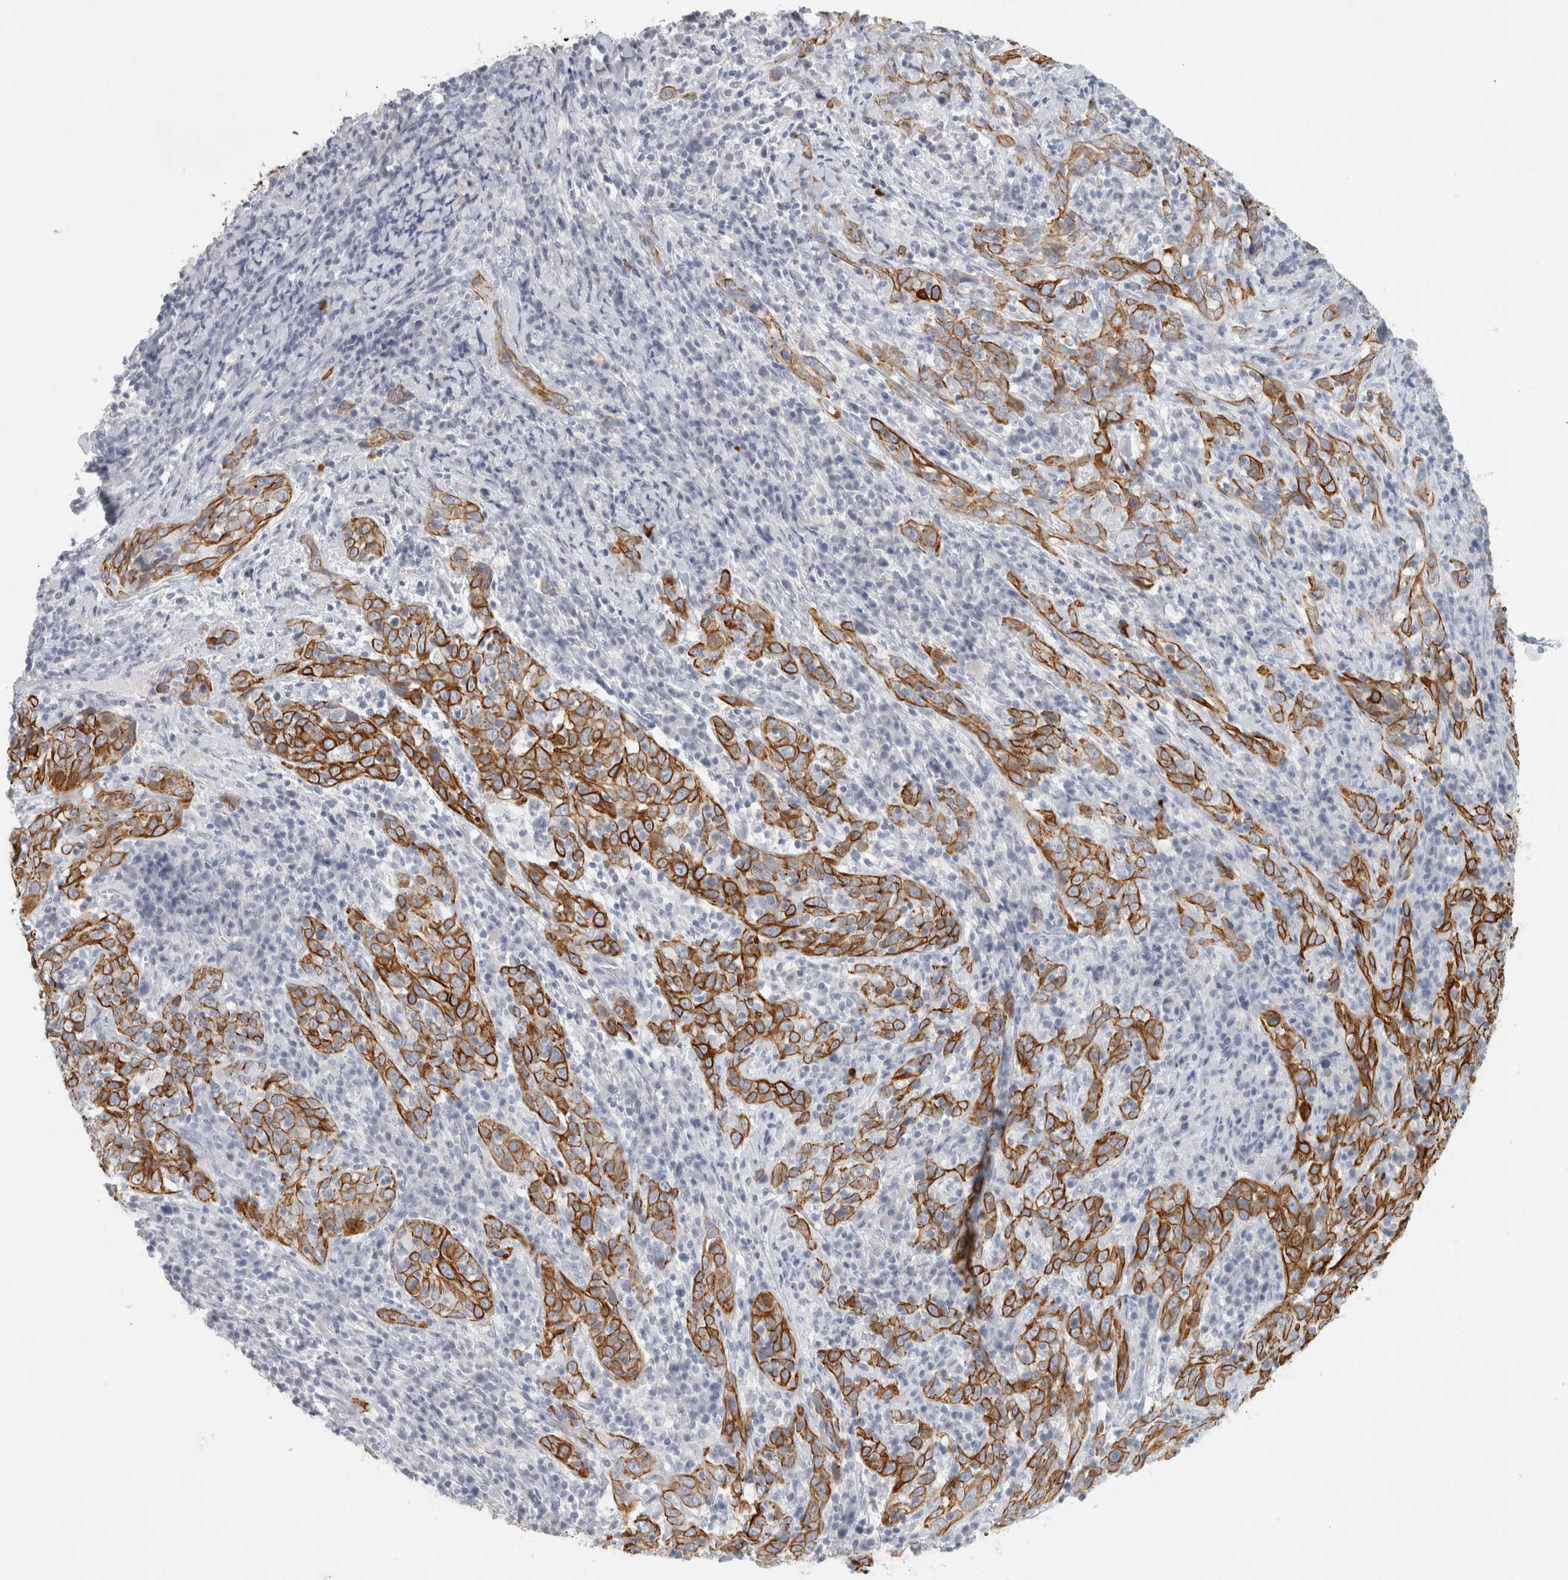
{"staining": {"intensity": "strong", "quantity": ">75%", "location": "cytoplasmic/membranous"}, "tissue": "cervical cancer", "cell_type": "Tumor cells", "image_type": "cancer", "snomed": [{"axis": "morphology", "description": "Squamous cell carcinoma, NOS"}, {"axis": "topography", "description": "Cervix"}], "caption": "An IHC histopathology image of neoplastic tissue is shown. Protein staining in brown shows strong cytoplasmic/membranous positivity in cervical cancer within tumor cells. (IHC, brightfield microscopy, high magnification).", "gene": "SLC28A3", "patient": {"sex": "female", "age": 46}}